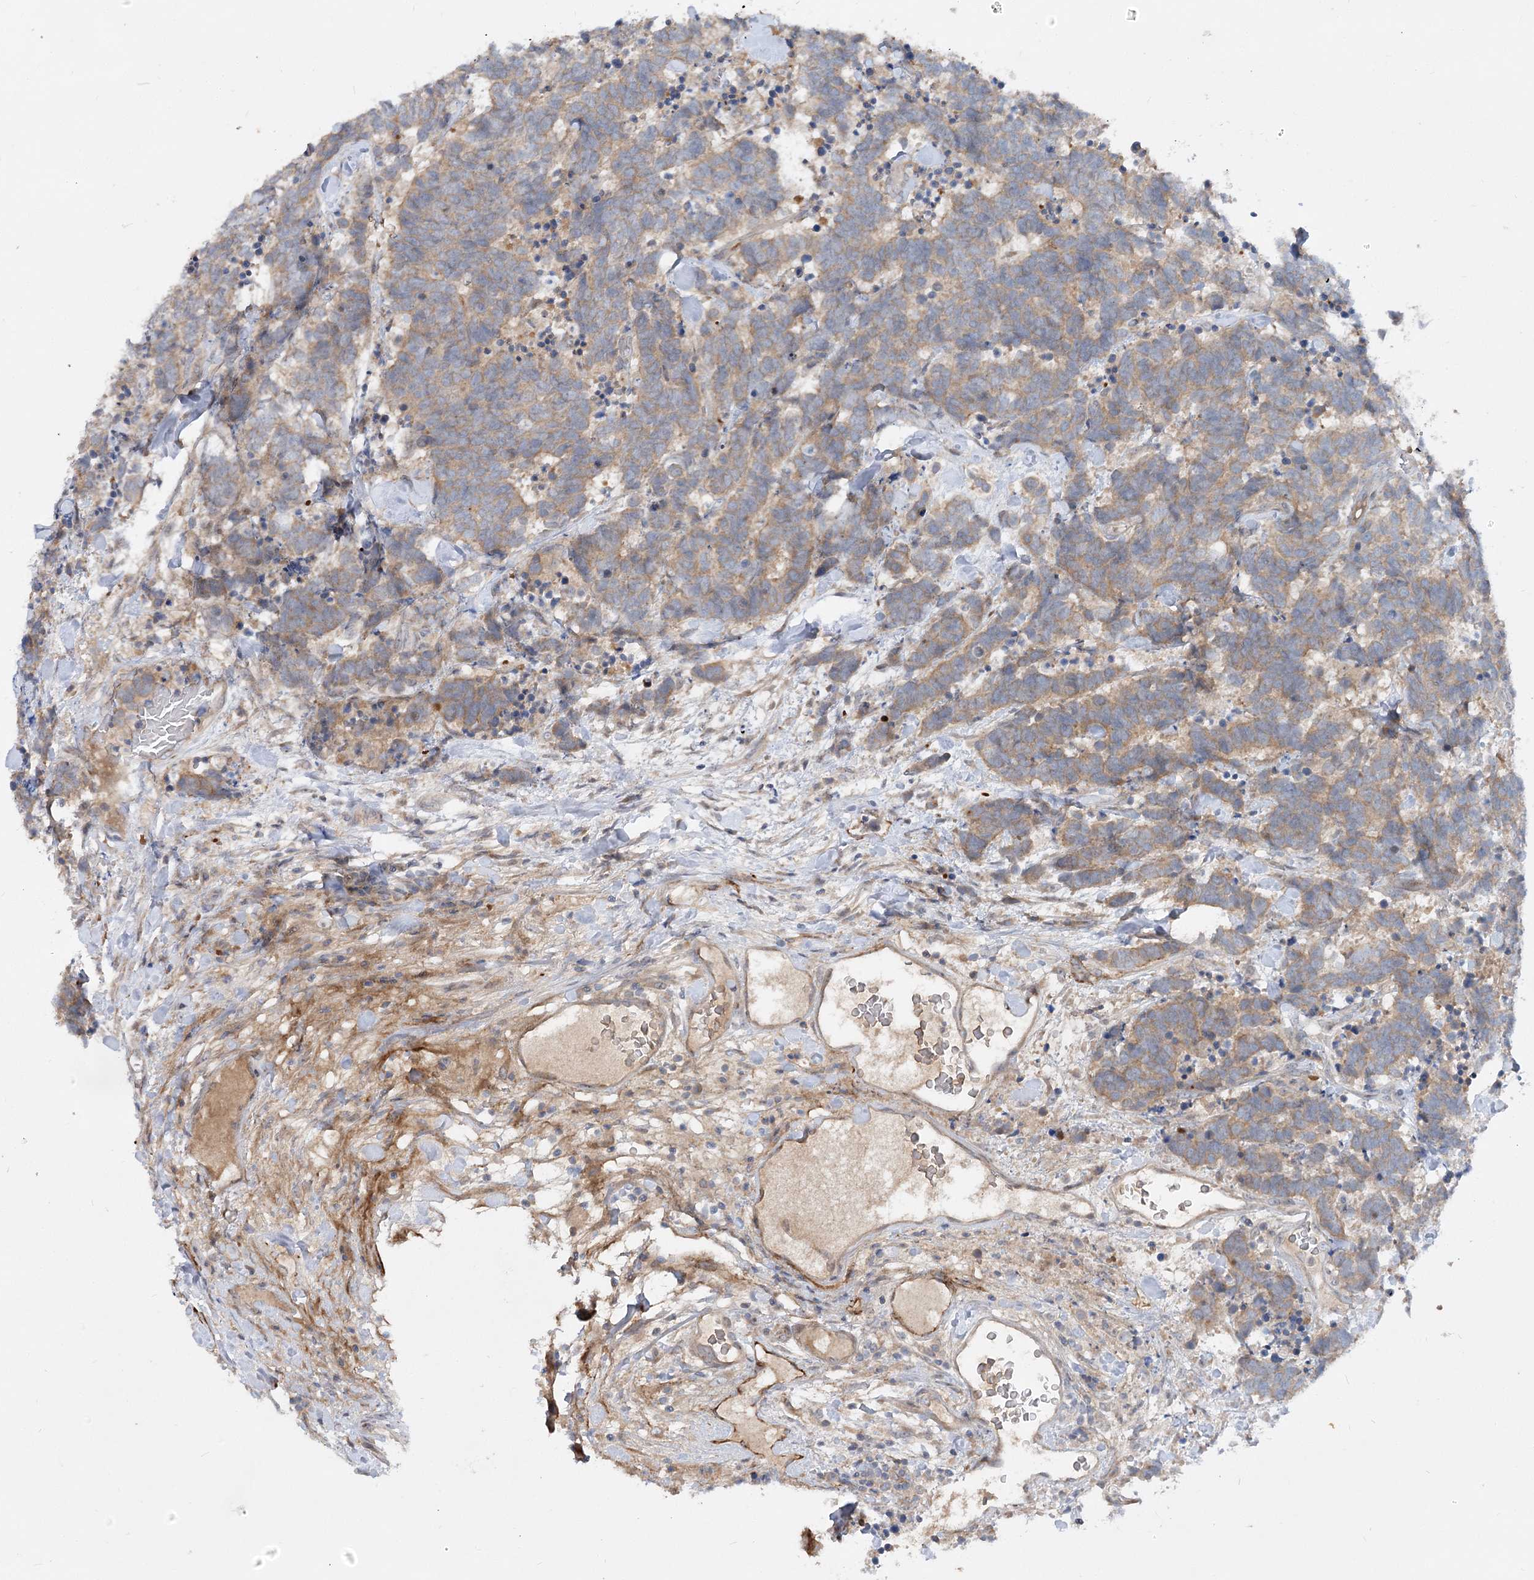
{"staining": {"intensity": "moderate", "quantity": ">75%", "location": "cytoplasmic/membranous"}, "tissue": "carcinoid", "cell_type": "Tumor cells", "image_type": "cancer", "snomed": [{"axis": "morphology", "description": "Carcinoma, NOS"}, {"axis": "morphology", "description": "Carcinoid, malignant, NOS"}, {"axis": "topography", "description": "Urinary bladder"}], "caption": "IHC photomicrograph of carcinoid stained for a protein (brown), which demonstrates medium levels of moderate cytoplasmic/membranous expression in approximately >75% of tumor cells.", "gene": "FGF19", "patient": {"sex": "male", "age": 57}}